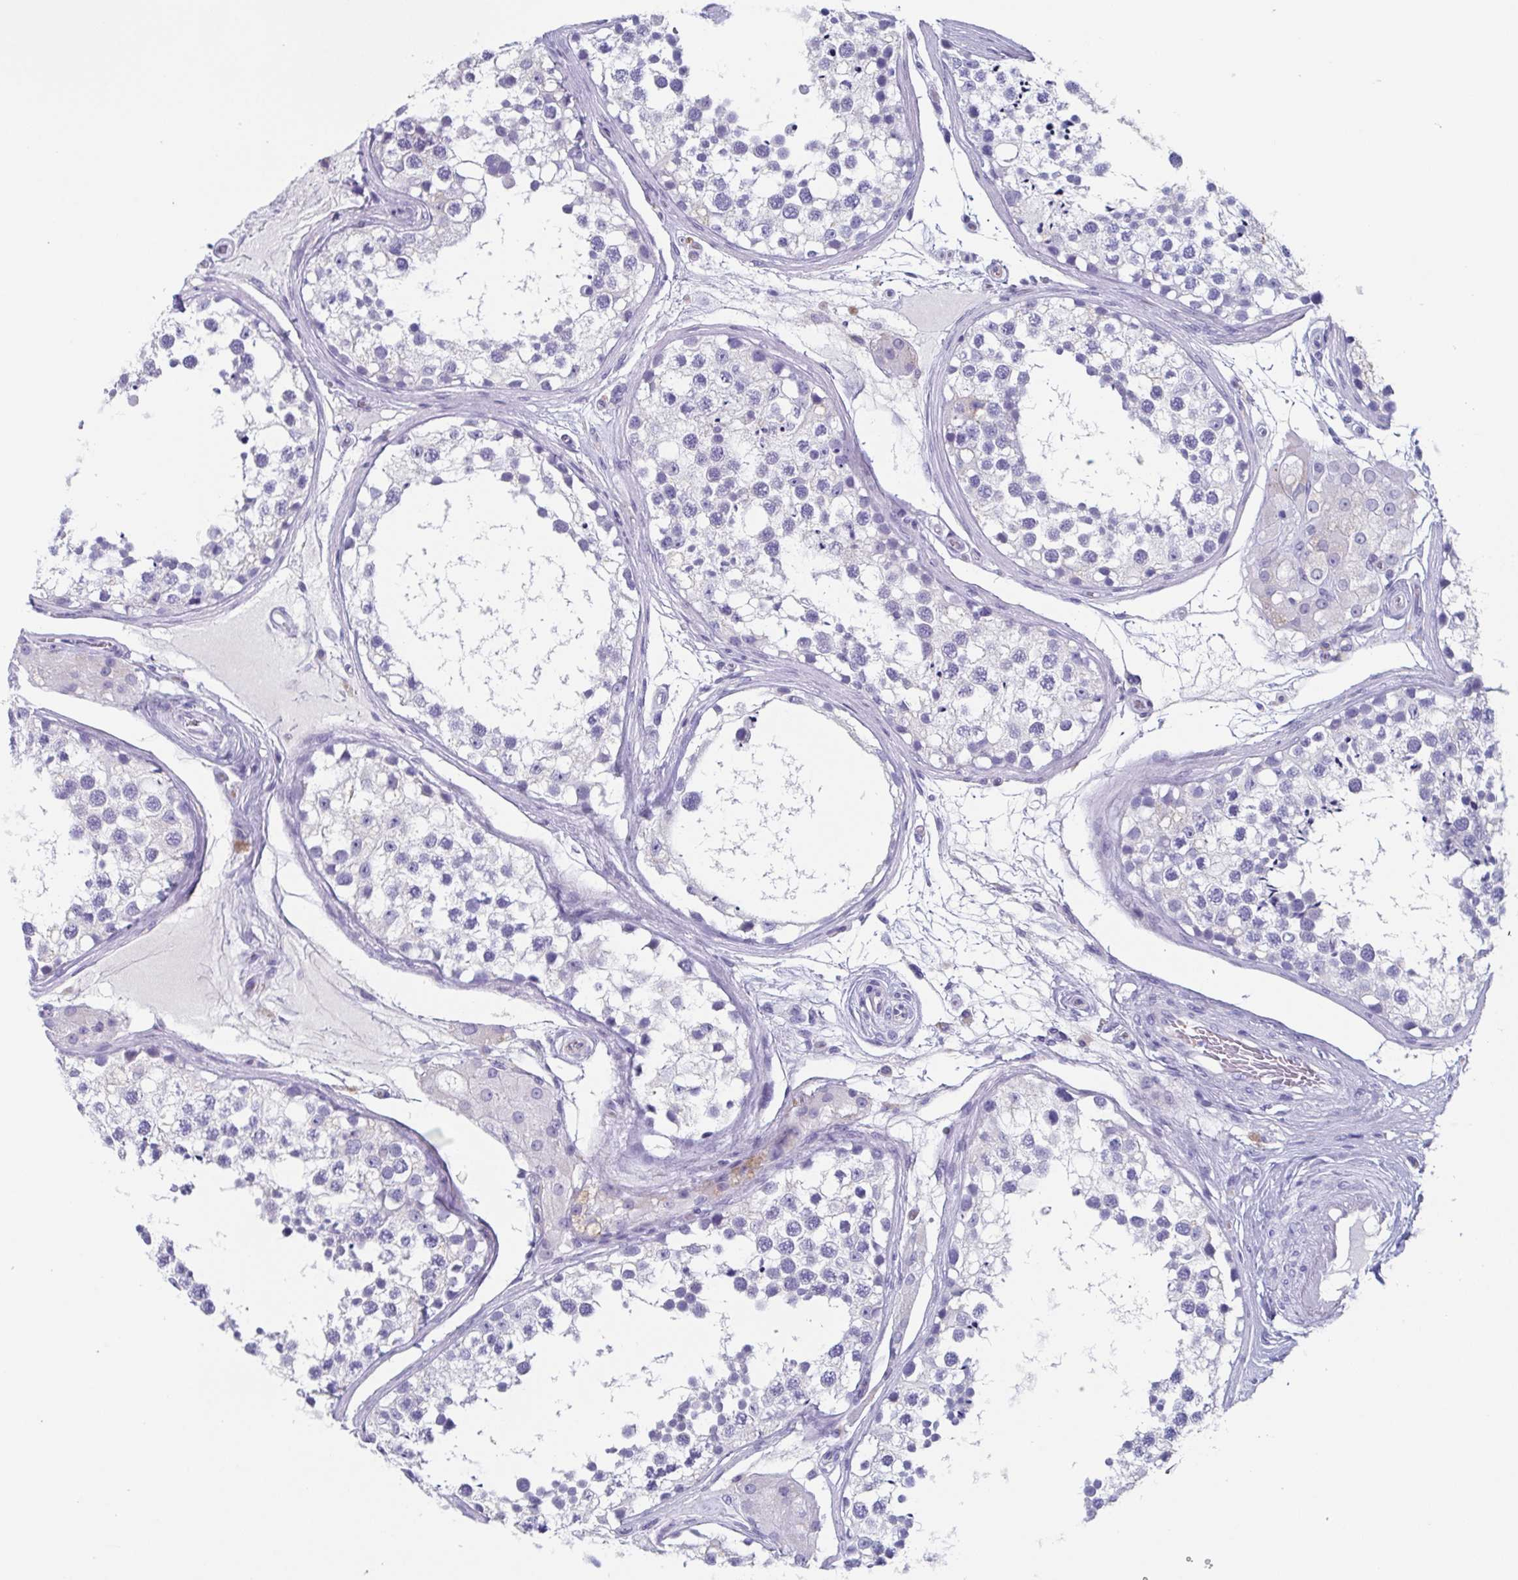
{"staining": {"intensity": "negative", "quantity": "none", "location": "none"}, "tissue": "testis", "cell_type": "Cells in seminiferous ducts", "image_type": "normal", "snomed": [{"axis": "morphology", "description": "Normal tissue, NOS"}, {"axis": "morphology", "description": "Seminoma, NOS"}, {"axis": "topography", "description": "Testis"}], "caption": "This is an immunohistochemistry micrograph of unremarkable testis. There is no positivity in cells in seminiferous ducts.", "gene": "LYRM2", "patient": {"sex": "male", "age": 65}}